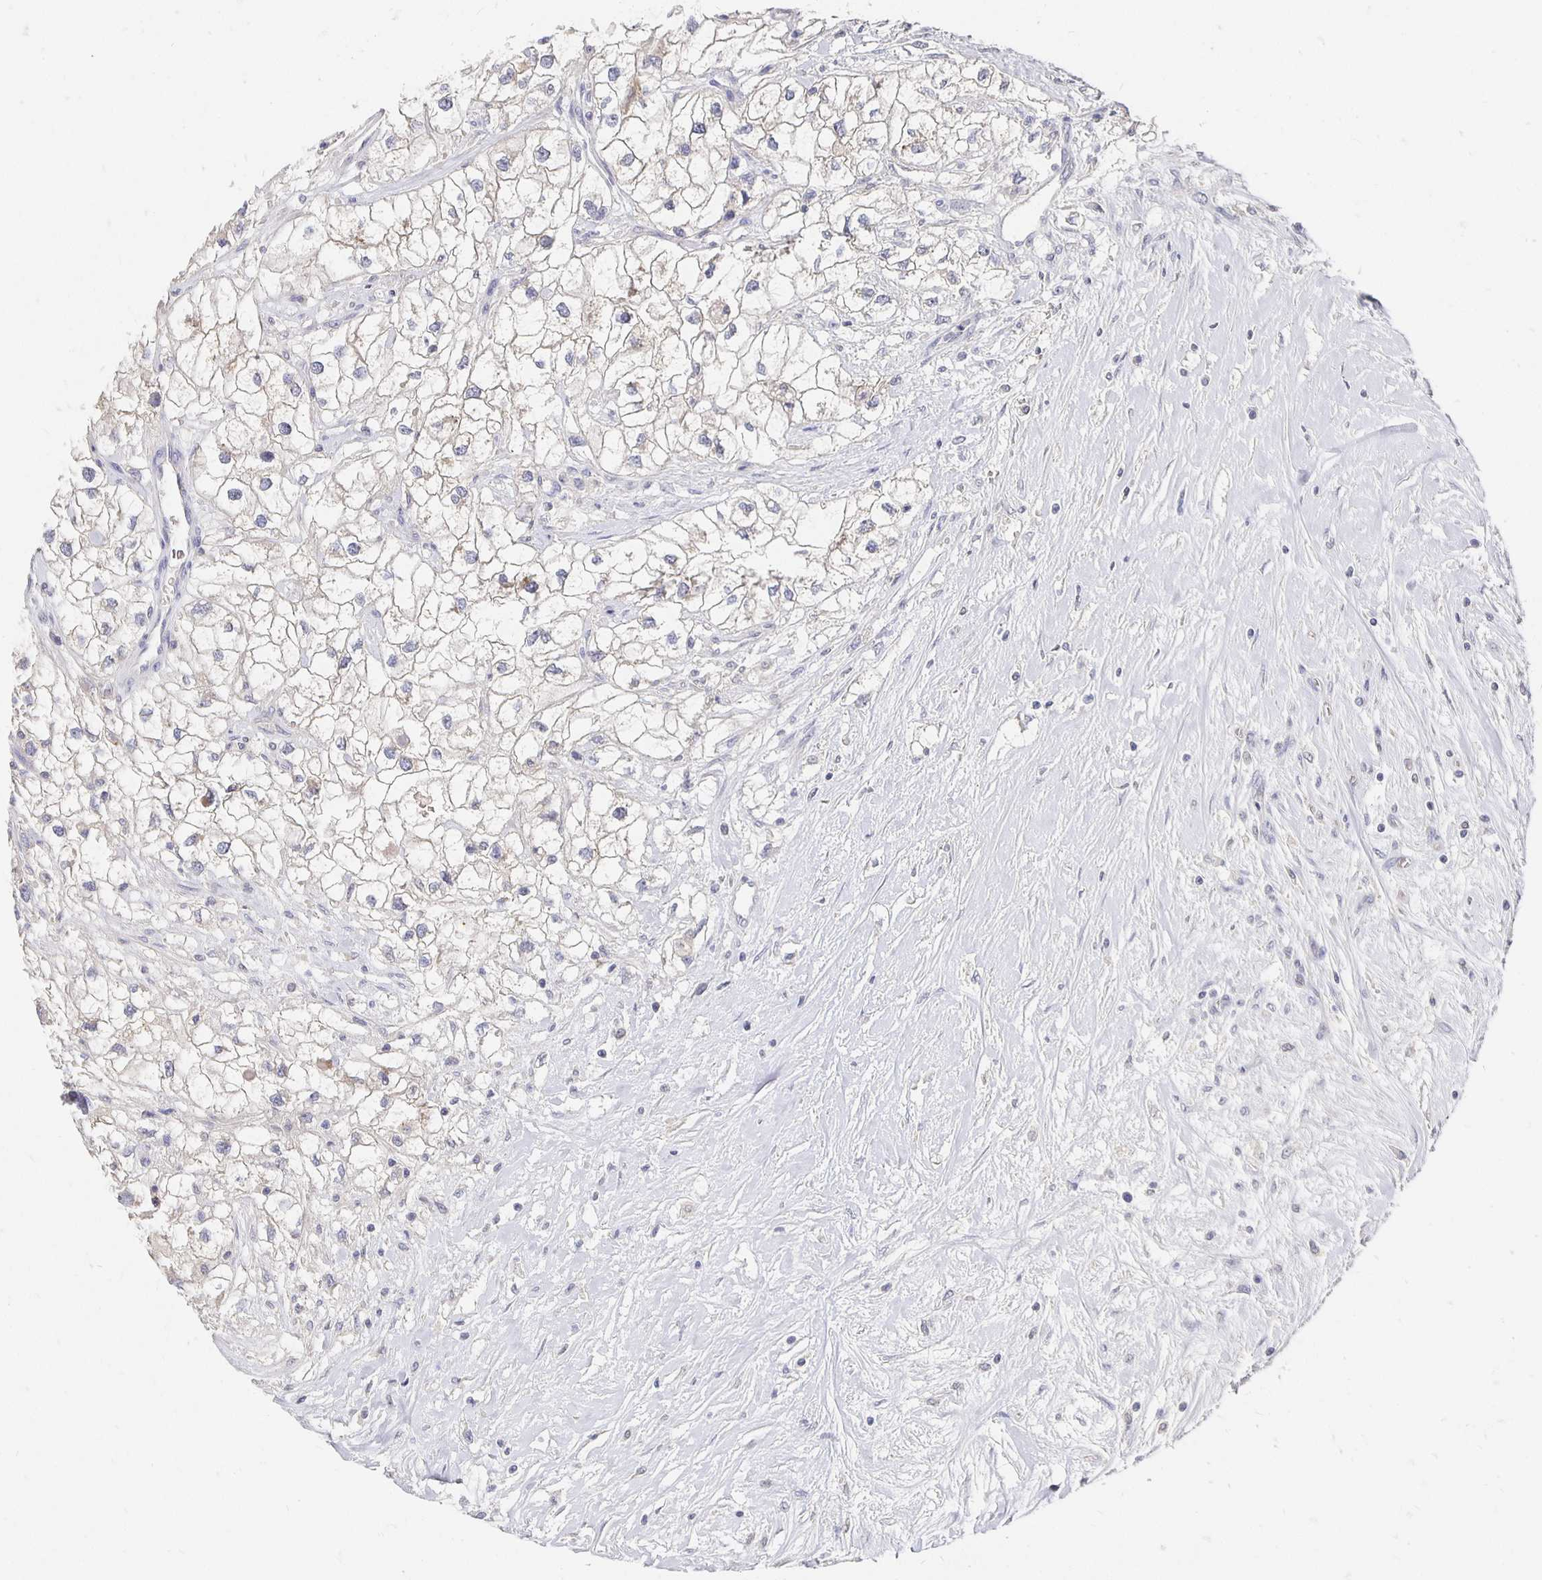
{"staining": {"intensity": "negative", "quantity": "none", "location": "none"}, "tissue": "renal cancer", "cell_type": "Tumor cells", "image_type": "cancer", "snomed": [{"axis": "morphology", "description": "Adenocarcinoma, NOS"}, {"axis": "topography", "description": "Kidney"}], "caption": "IHC of human adenocarcinoma (renal) demonstrates no positivity in tumor cells.", "gene": "FKRP", "patient": {"sex": "male", "age": 59}}